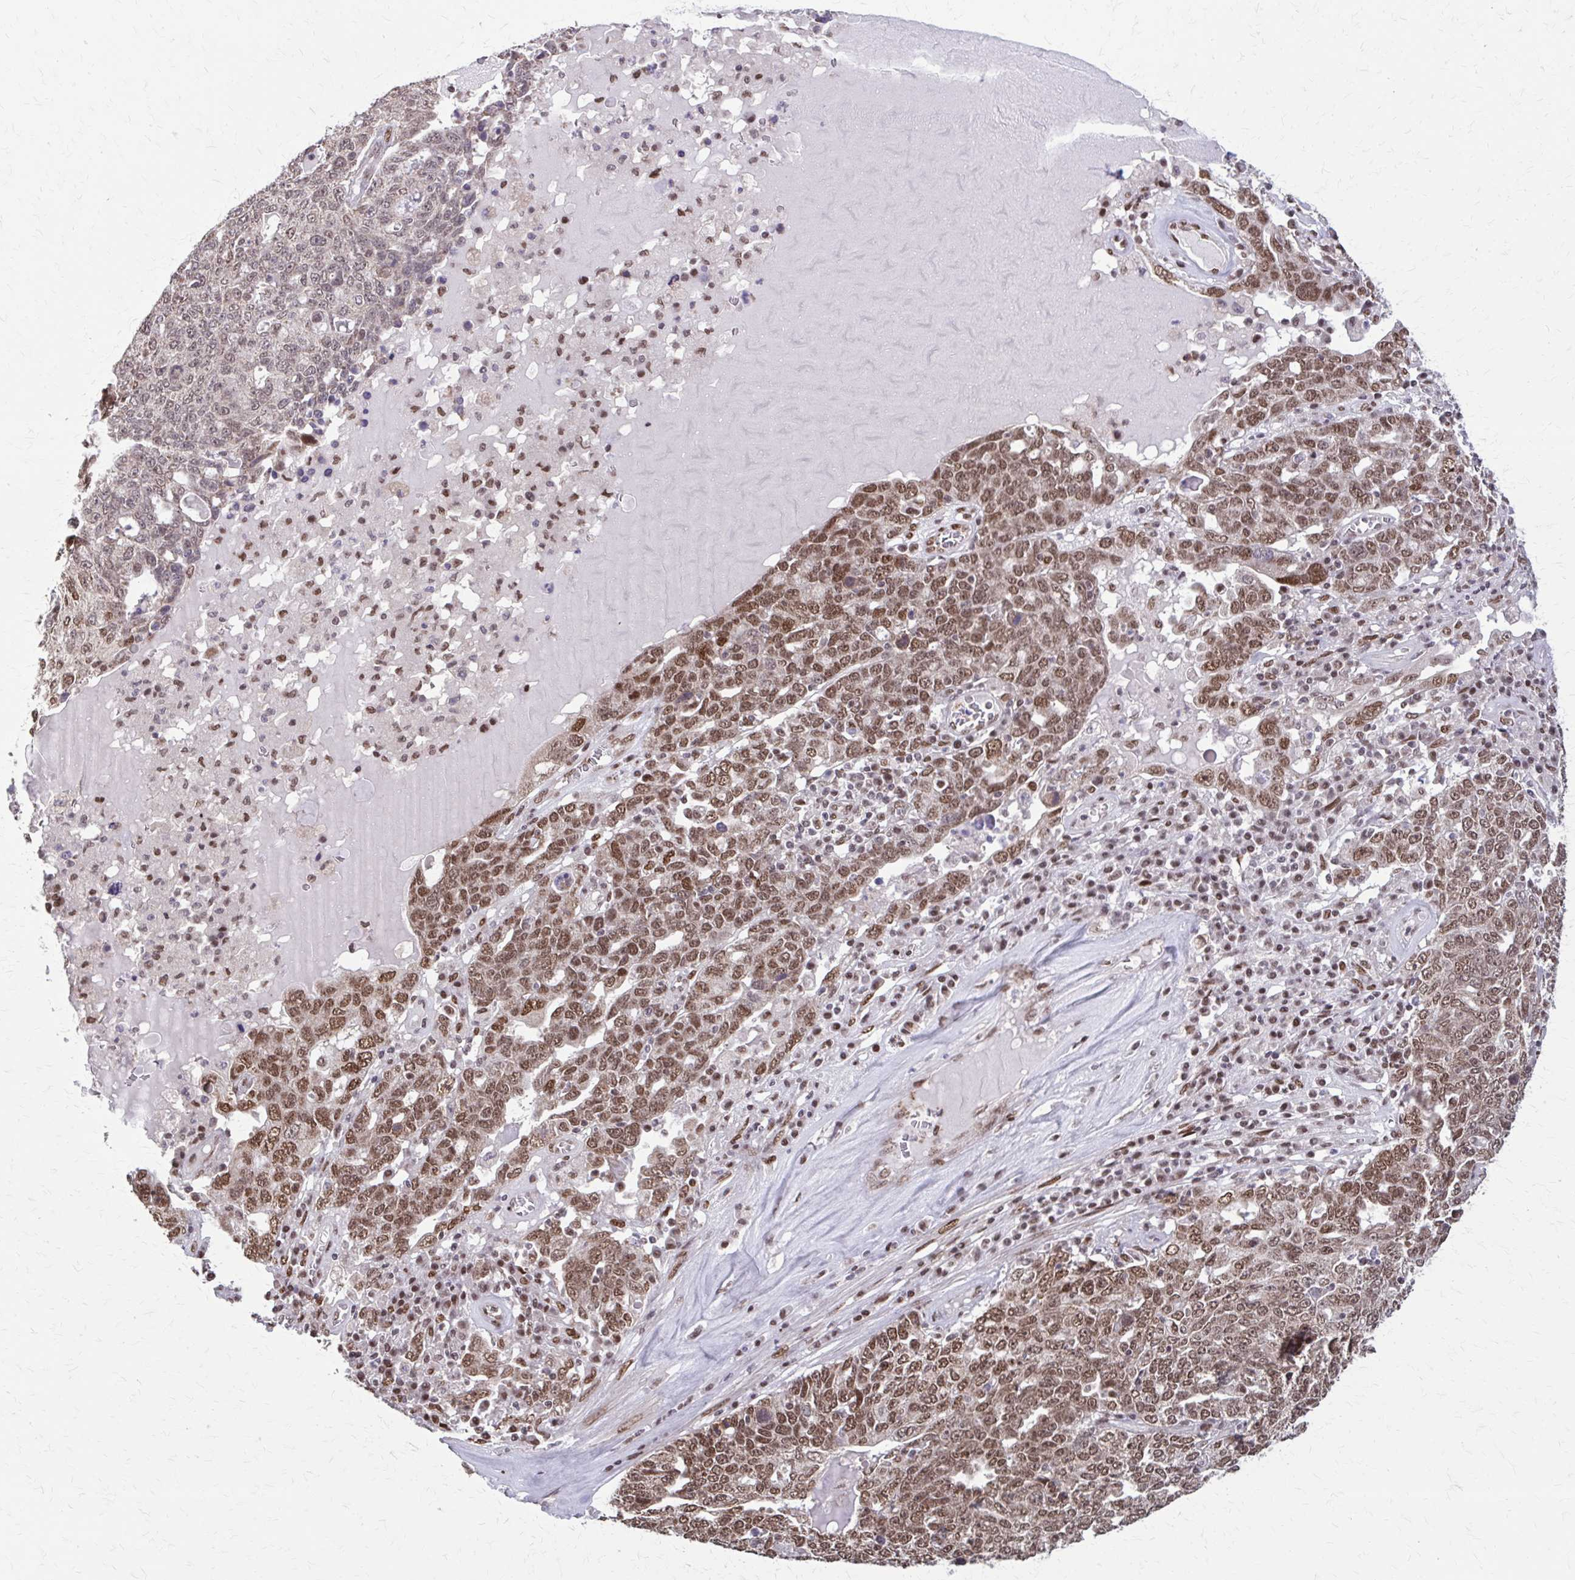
{"staining": {"intensity": "moderate", "quantity": ">75%", "location": "nuclear"}, "tissue": "ovarian cancer", "cell_type": "Tumor cells", "image_type": "cancer", "snomed": [{"axis": "morphology", "description": "Carcinoma, endometroid"}, {"axis": "topography", "description": "Ovary"}], "caption": "Tumor cells exhibit moderate nuclear expression in approximately >75% of cells in ovarian cancer (endometroid carcinoma). (DAB = brown stain, brightfield microscopy at high magnification).", "gene": "TTF1", "patient": {"sex": "female", "age": 62}}